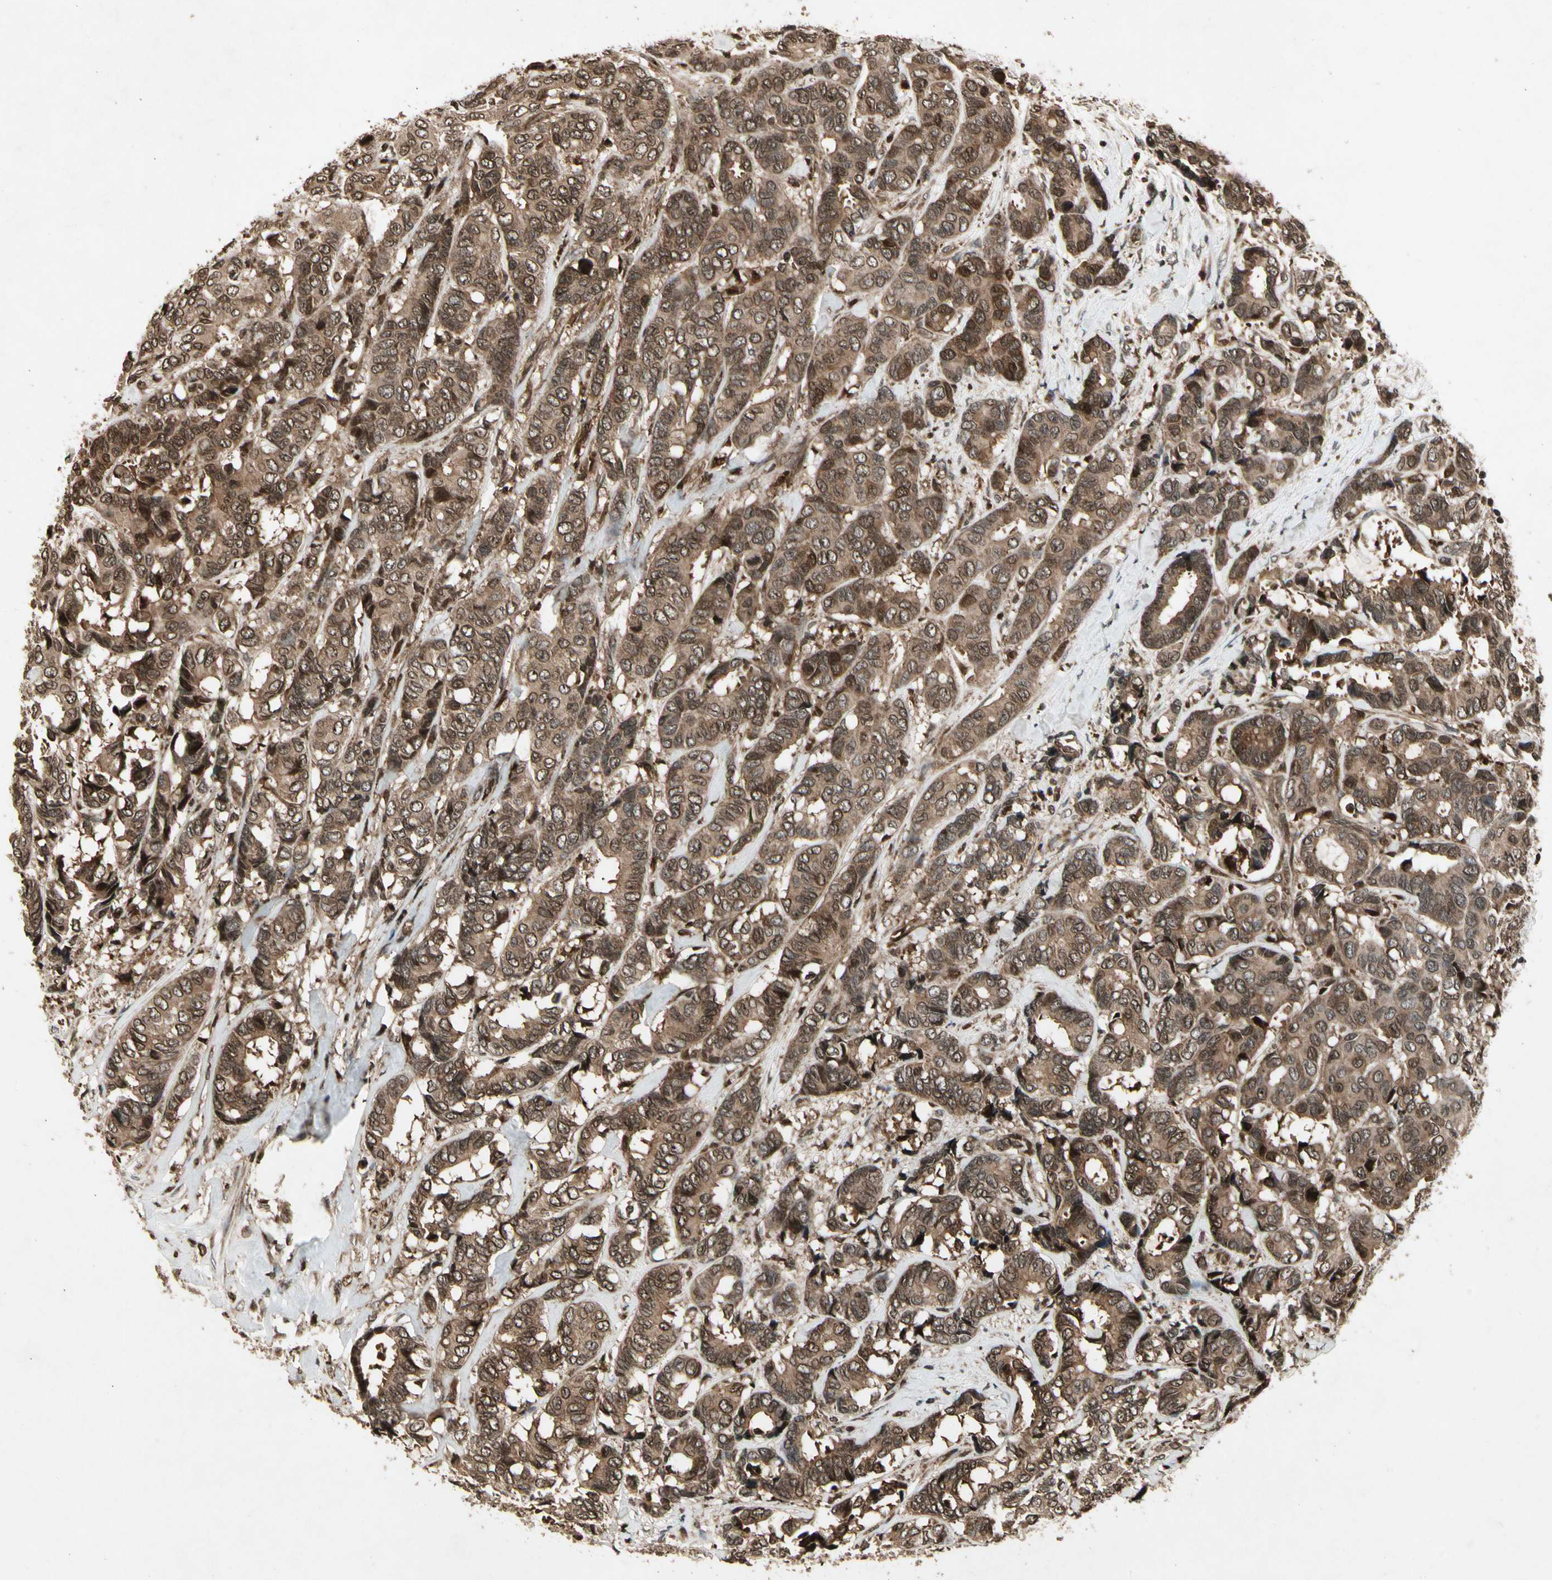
{"staining": {"intensity": "strong", "quantity": ">75%", "location": "cytoplasmic/membranous"}, "tissue": "breast cancer", "cell_type": "Tumor cells", "image_type": "cancer", "snomed": [{"axis": "morphology", "description": "Duct carcinoma"}, {"axis": "topography", "description": "Breast"}], "caption": "Strong cytoplasmic/membranous expression for a protein is appreciated in approximately >75% of tumor cells of breast intraductal carcinoma using IHC.", "gene": "GLRX", "patient": {"sex": "female", "age": 87}}